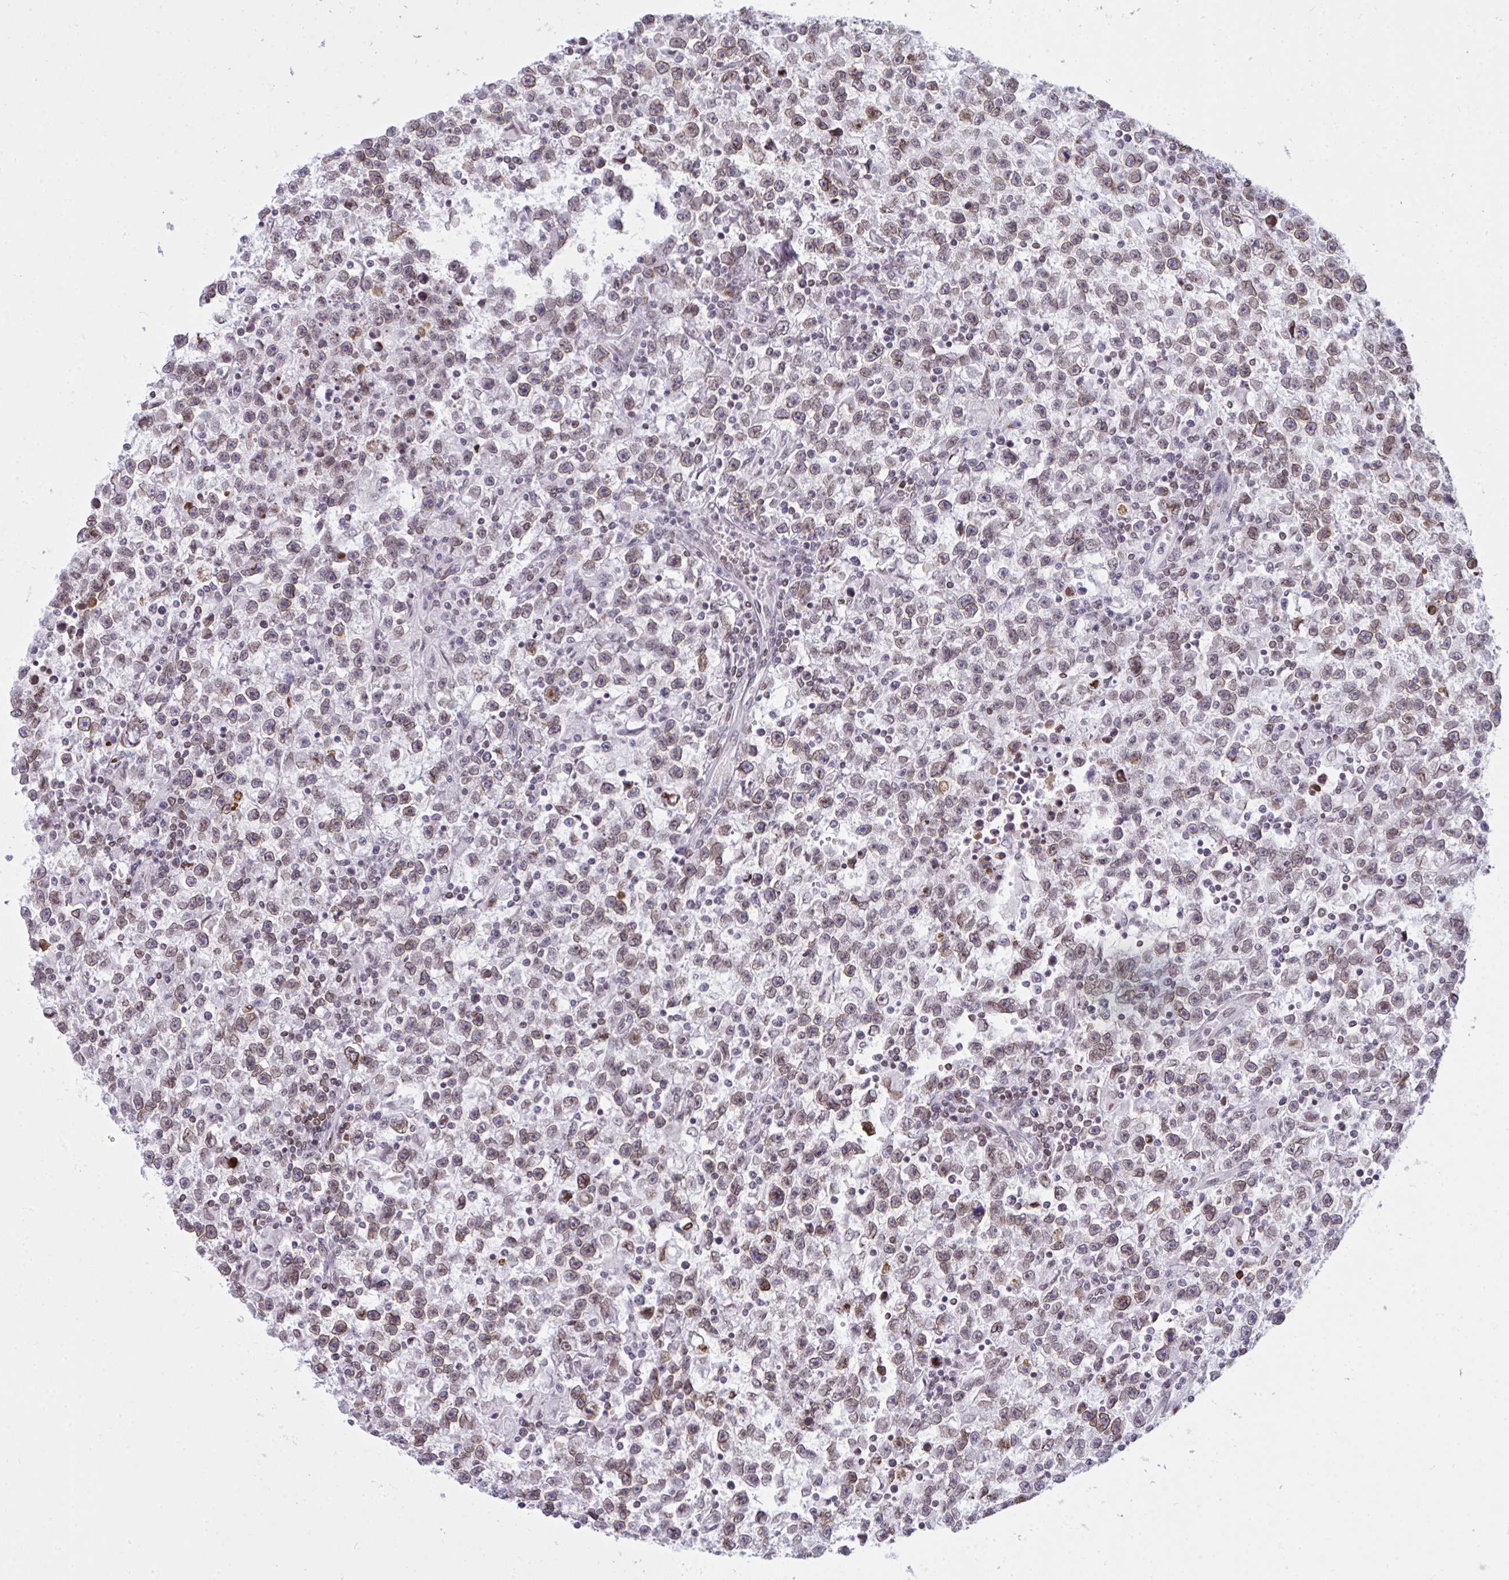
{"staining": {"intensity": "moderate", "quantity": "25%-75%", "location": "cytoplasmic/membranous,nuclear"}, "tissue": "testis cancer", "cell_type": "Tumor cells", "image_type": "cancer", "snomed": [{"axis": "morphology", "description": "Seminoma, NOS"}, {"axis": "topography", "description": "Testis"}], "caption": "Testis seminoma stained for a protein (brown) reveals moderate cytoplasmic/membranous and nuclear positive positivity in approximately 25%-75% of tumor cells.", "gene": "LMNB2", "patient": {"sex": "male", "age": 31}}